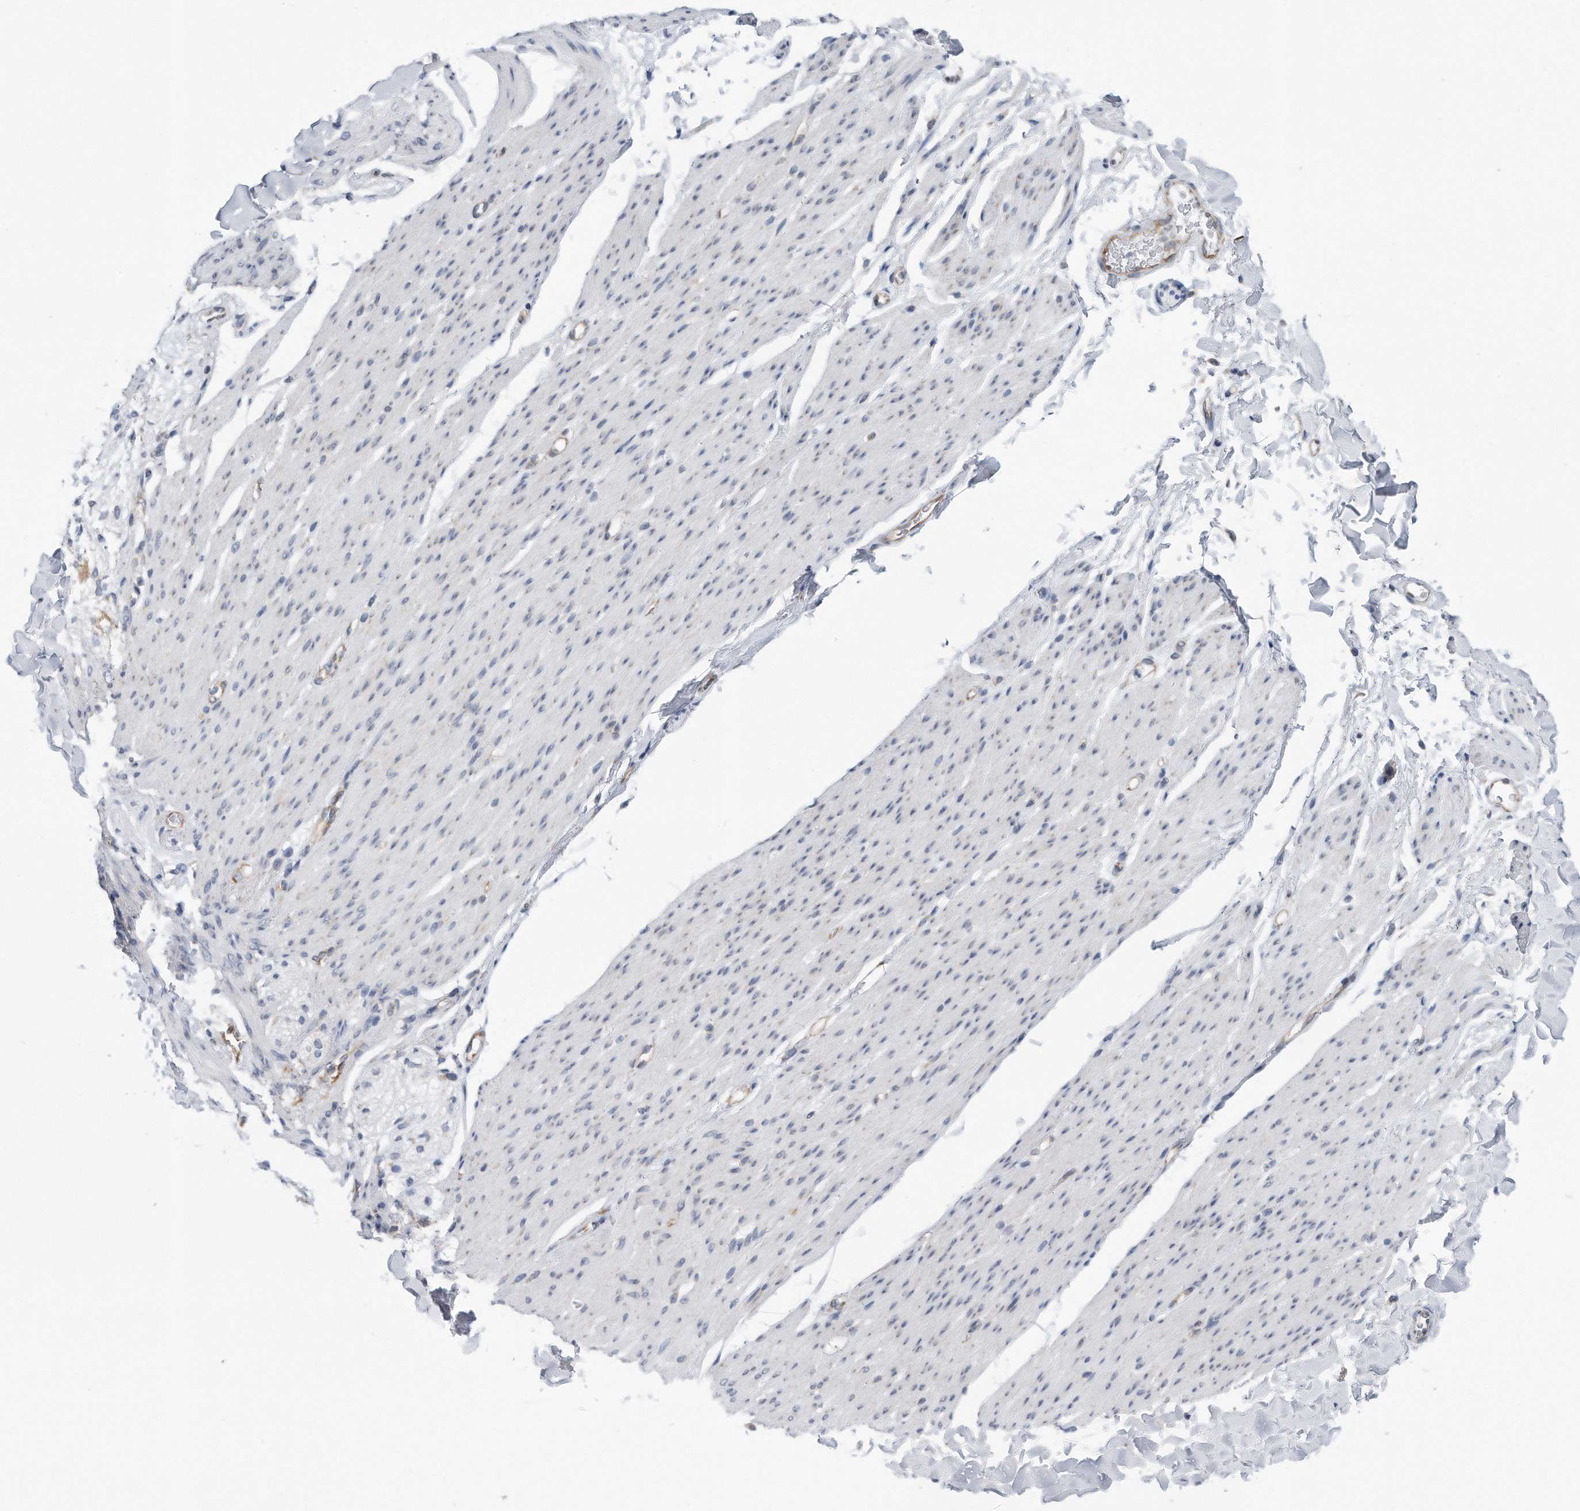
{"staining": {"intensity": "negative", "quantity": "none", "location": "none"}, "tissue": "smooth muscle", "cell_type": "Smooth muscle cells", "image_type": "normal", "snomed": [{"axis": "morphology", "description": "Normal tissue, NOS"}, {"axis": "topography", "description": "Colon"}, {"axis": "topography", "description": "Peripheral nerve tissue"}], "caption": "Immunohistochemistry image of normal smooth muscle: smooth muscle stained with DAB (3,3'-diaminobenzidine) exhibits no significant protein staining in smooth muscle cells. Brightfield microscopy of immunohistochemistry (IHC) stained with DAB (3,3'-diaminobenzidine) (brown) and hematoxylin (blue), captured at high magnification.", "gene": "RPL26L1", "patient": {"sex": "female", "age": 61}}